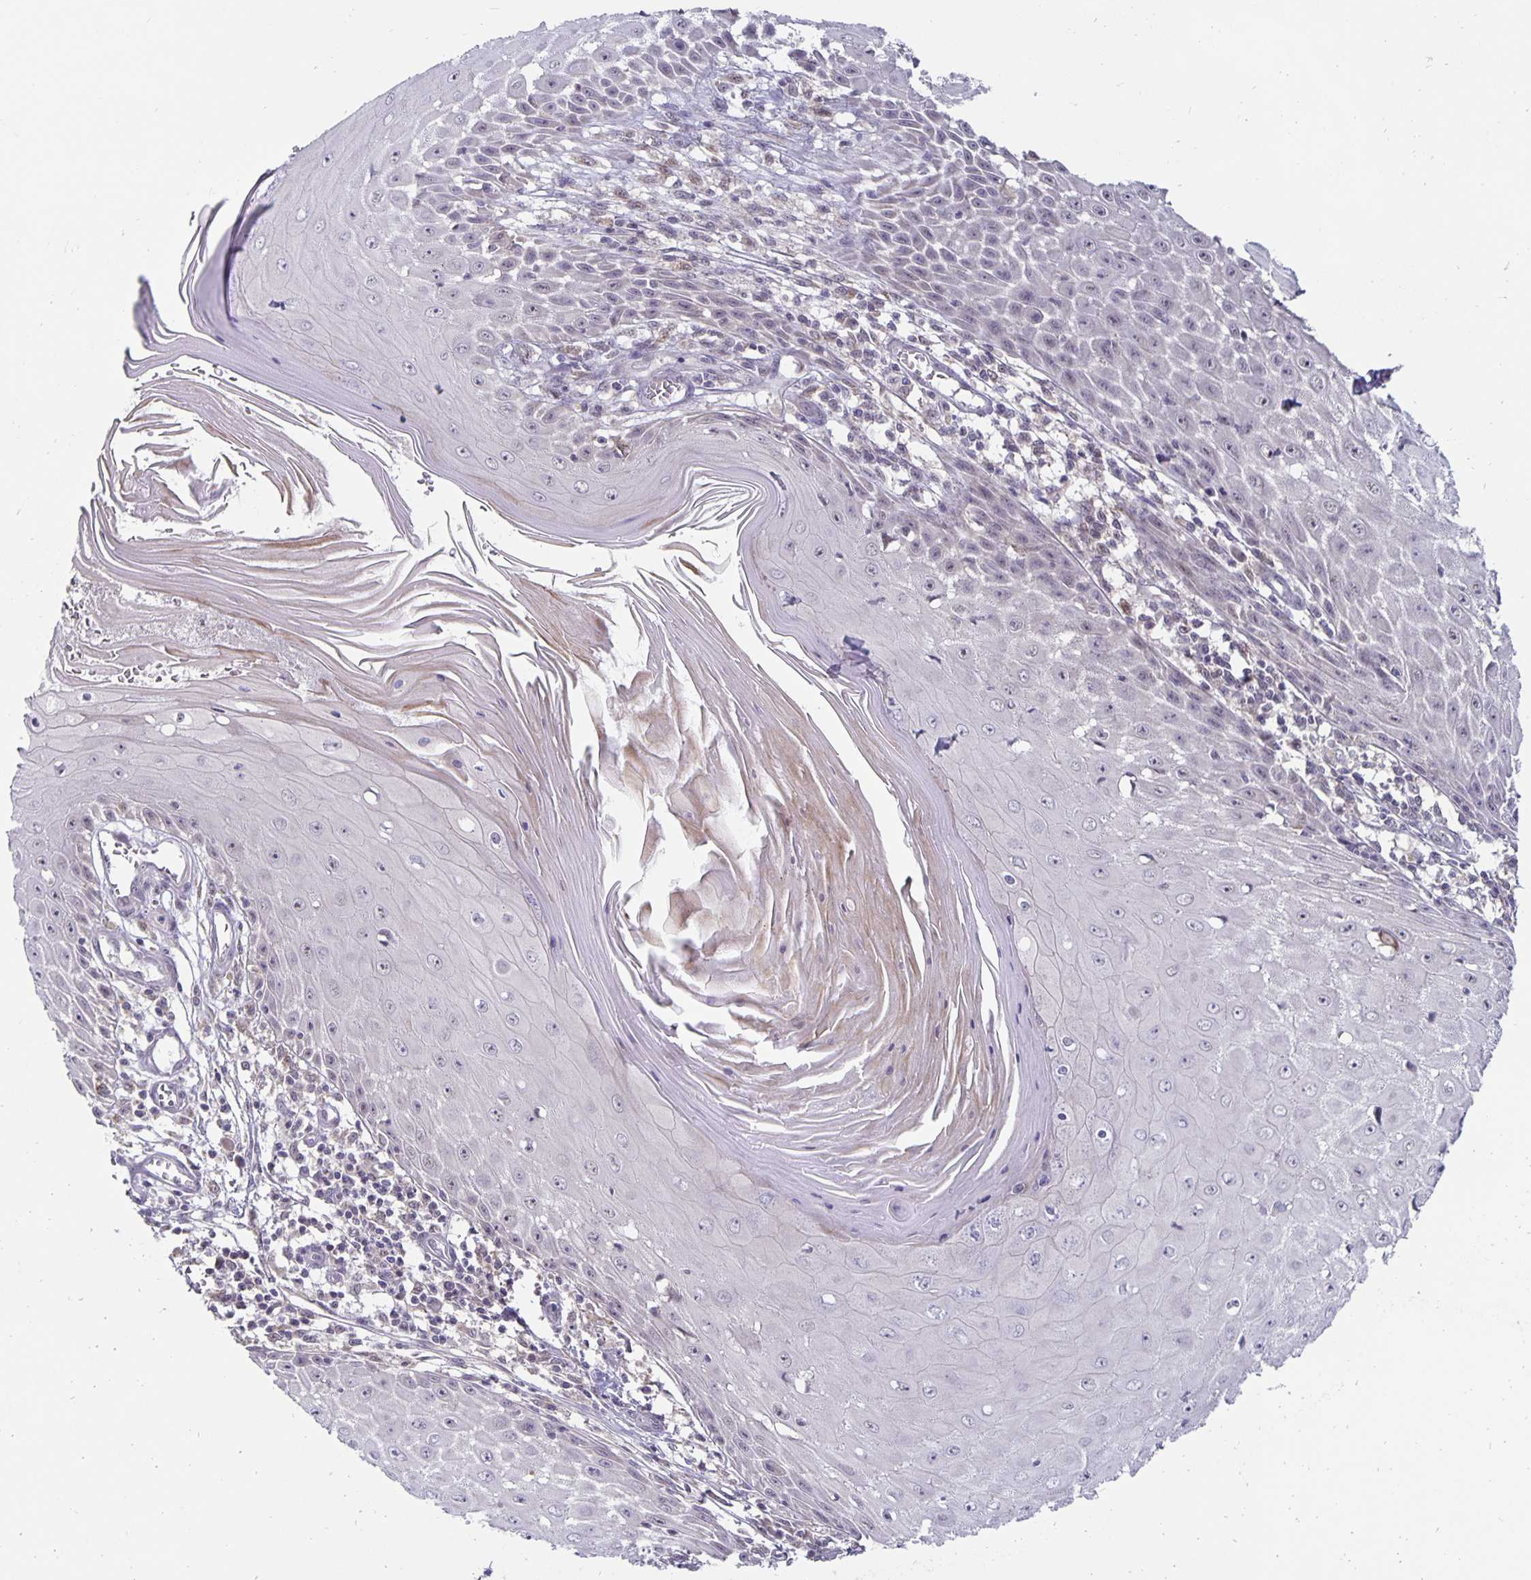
{"staining": {"intensity": "negative", "quantity": "none", "location": "none"}, "tissue": "skin cancer", "cell_type": "Tumor cells", "image_type": "cancer", "snomed": [{"axis": "morphology", "description": "Squamous cell carcinoma, NOS"}, {"axis": "topography", "description": "Skin"}], "caption": "The IHC histopathology image has no significant expression in tumor cells of skin cancer (squamous cell carcinoma) tissue.", "gene": "EXOC6B", "patient": {"sex": "female", "age": 73}}